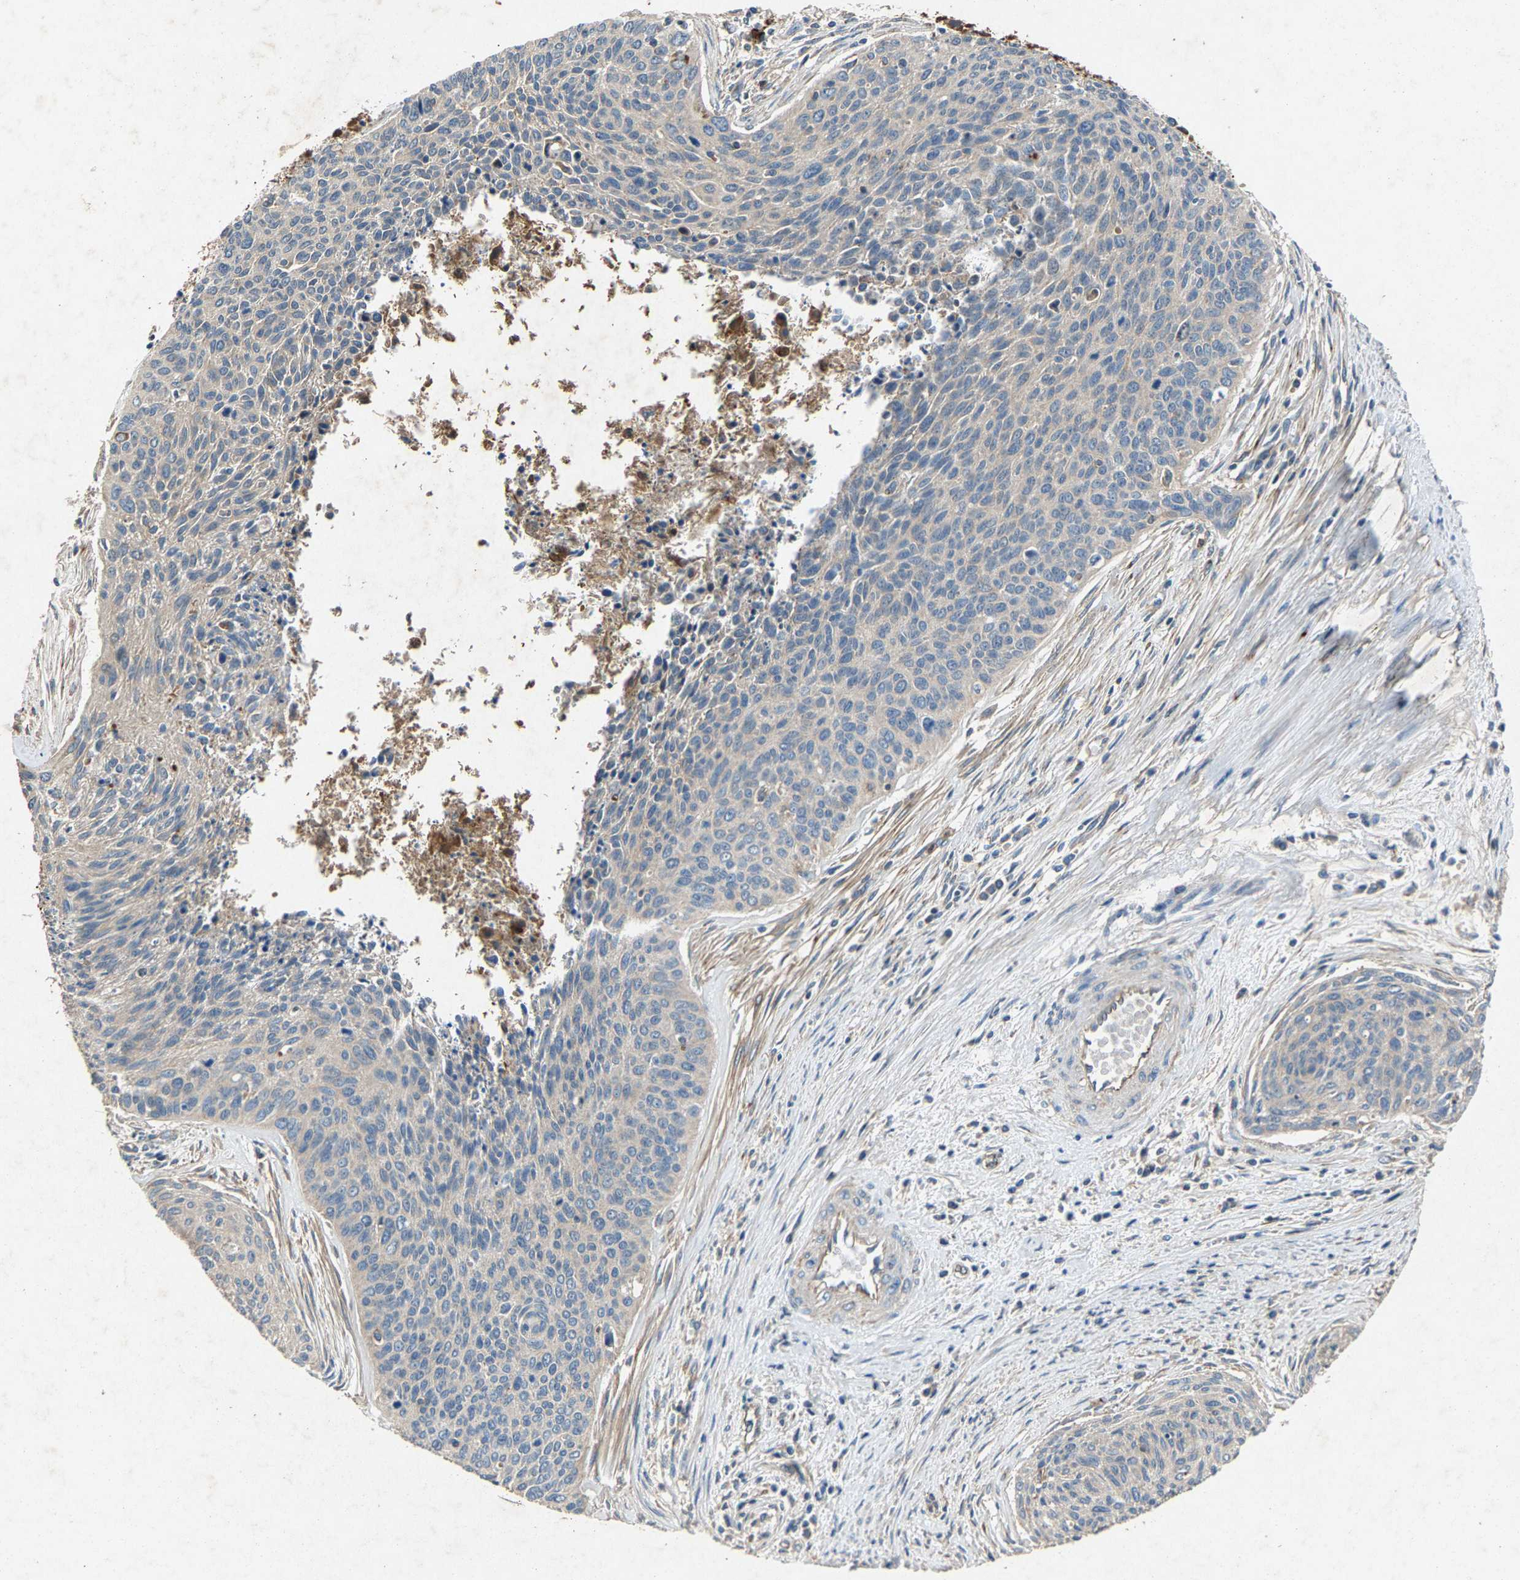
{"staining": {"intensity": "negative", "quantity": "none", "location": "none"}, "tissue": "cervical cancer", "cell_type": "Tumor cells", "image_type": "cancer", "snomed": [{"axis": "morphology", "description": "Squamous cell carcinoma, NOS"}, {"axis": "topography", "description": "Cervix"}], "caption": "The IHC image has no significant positivity in tumor cells of cervical cancer tissue. Nuclei are stained in blue.", "gene": "PPID", "patient": {"sex": "female", "age": 55}}